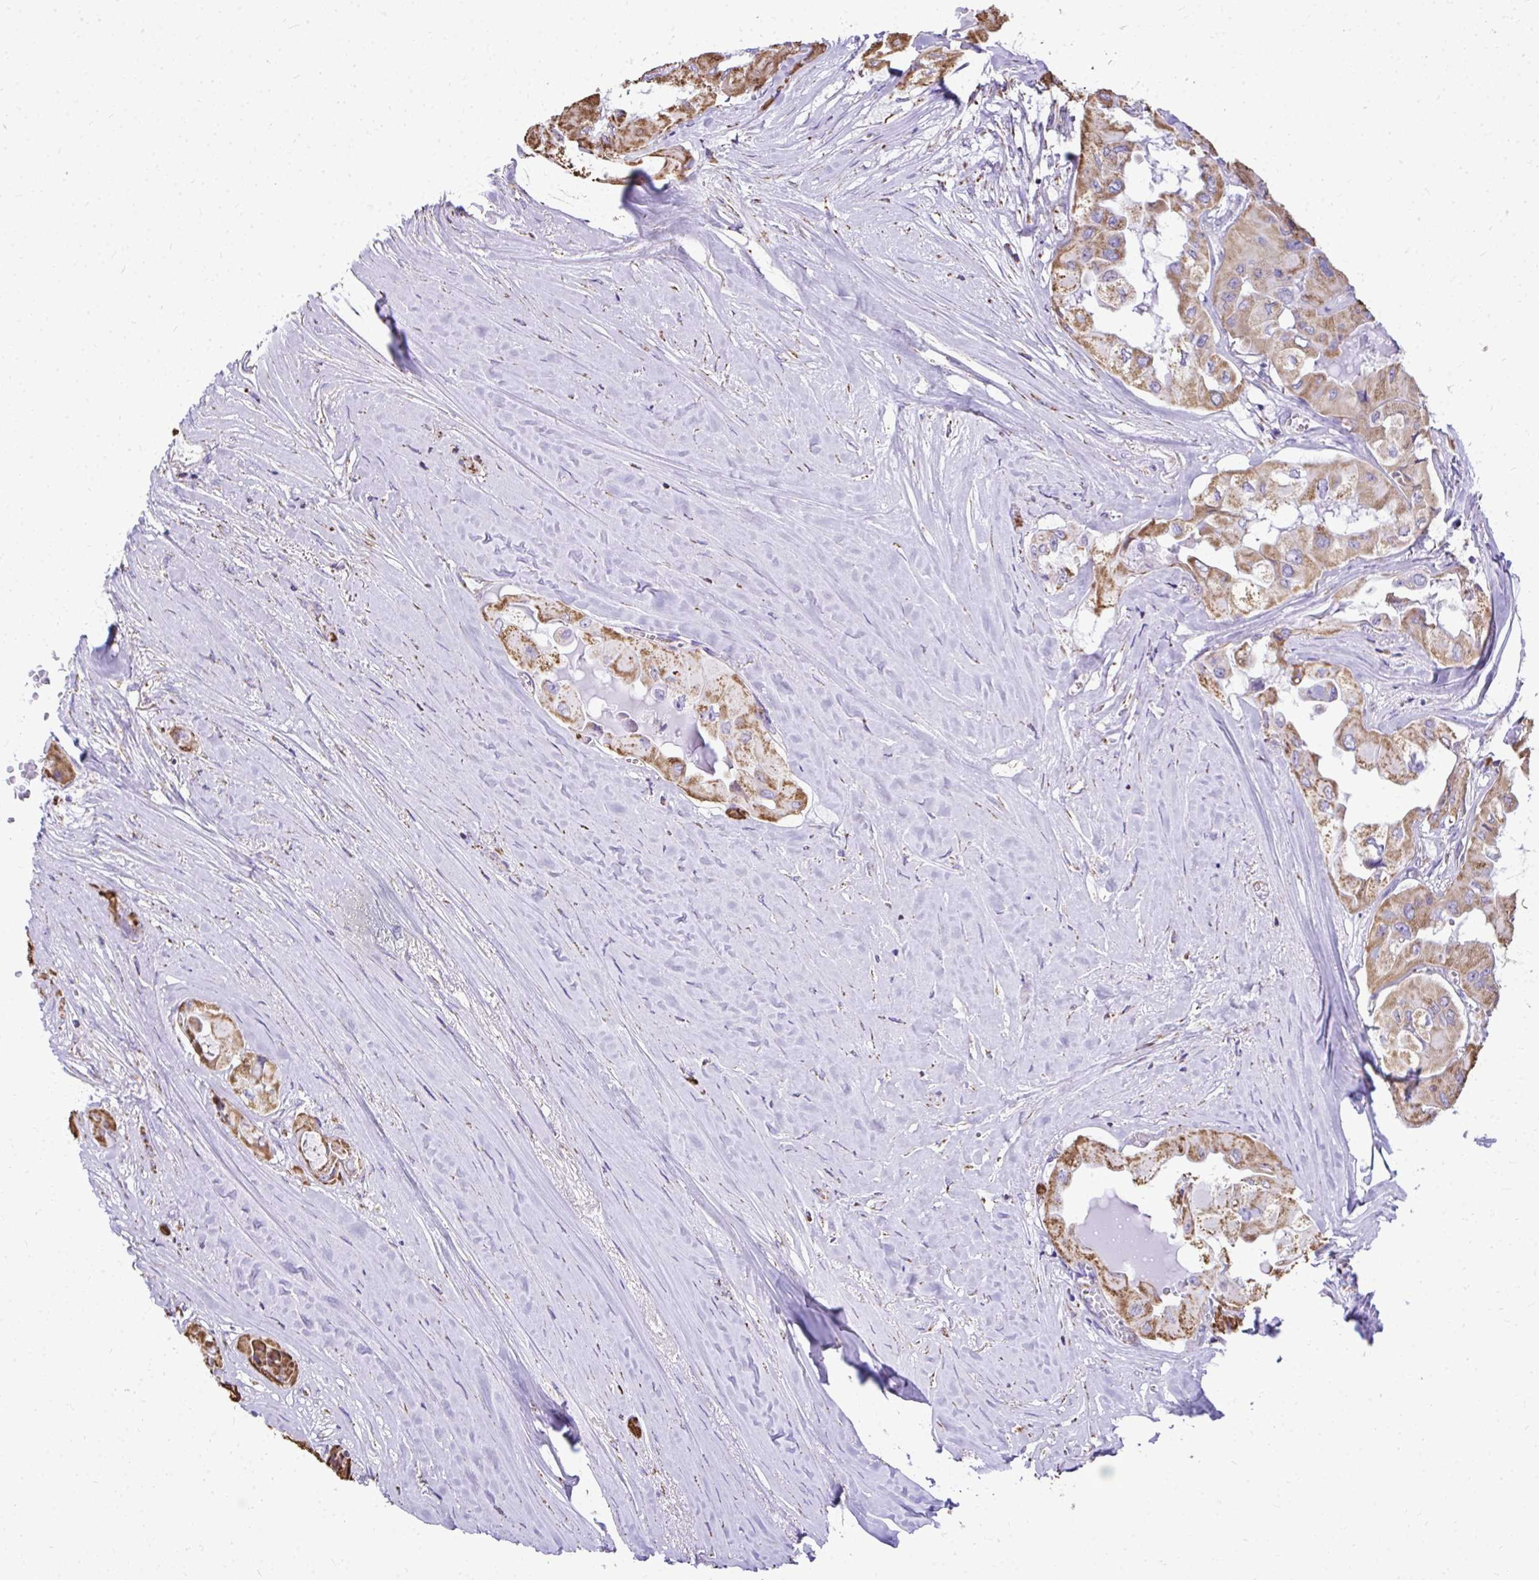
{"staining": {"intensity": "moderate", "quantity": ">75%", "location": "cytoplasmic/membranous"}, "tissue": "thyroid cancer", "cell_type": "Tumor cells", "image_type": "cancer", "snomed": [{"axis": "morphology", "description": "Normal tissue, NOS"}, {"axis": "morphology", "description": "Papillary adenocarcinoma, NOS"}, {"axis": "topography", "description": "Thyroid gland"}], "caption": "About >75% of tumor cells in human papillary adenocarcinoma (thyroid) demonstrate moderate cytoplasmic/membranous protein expression as visualized by brown immunohistochemical staining.", "gene": "MPZL2", "patient": {"sex": "female", "age": 59}}